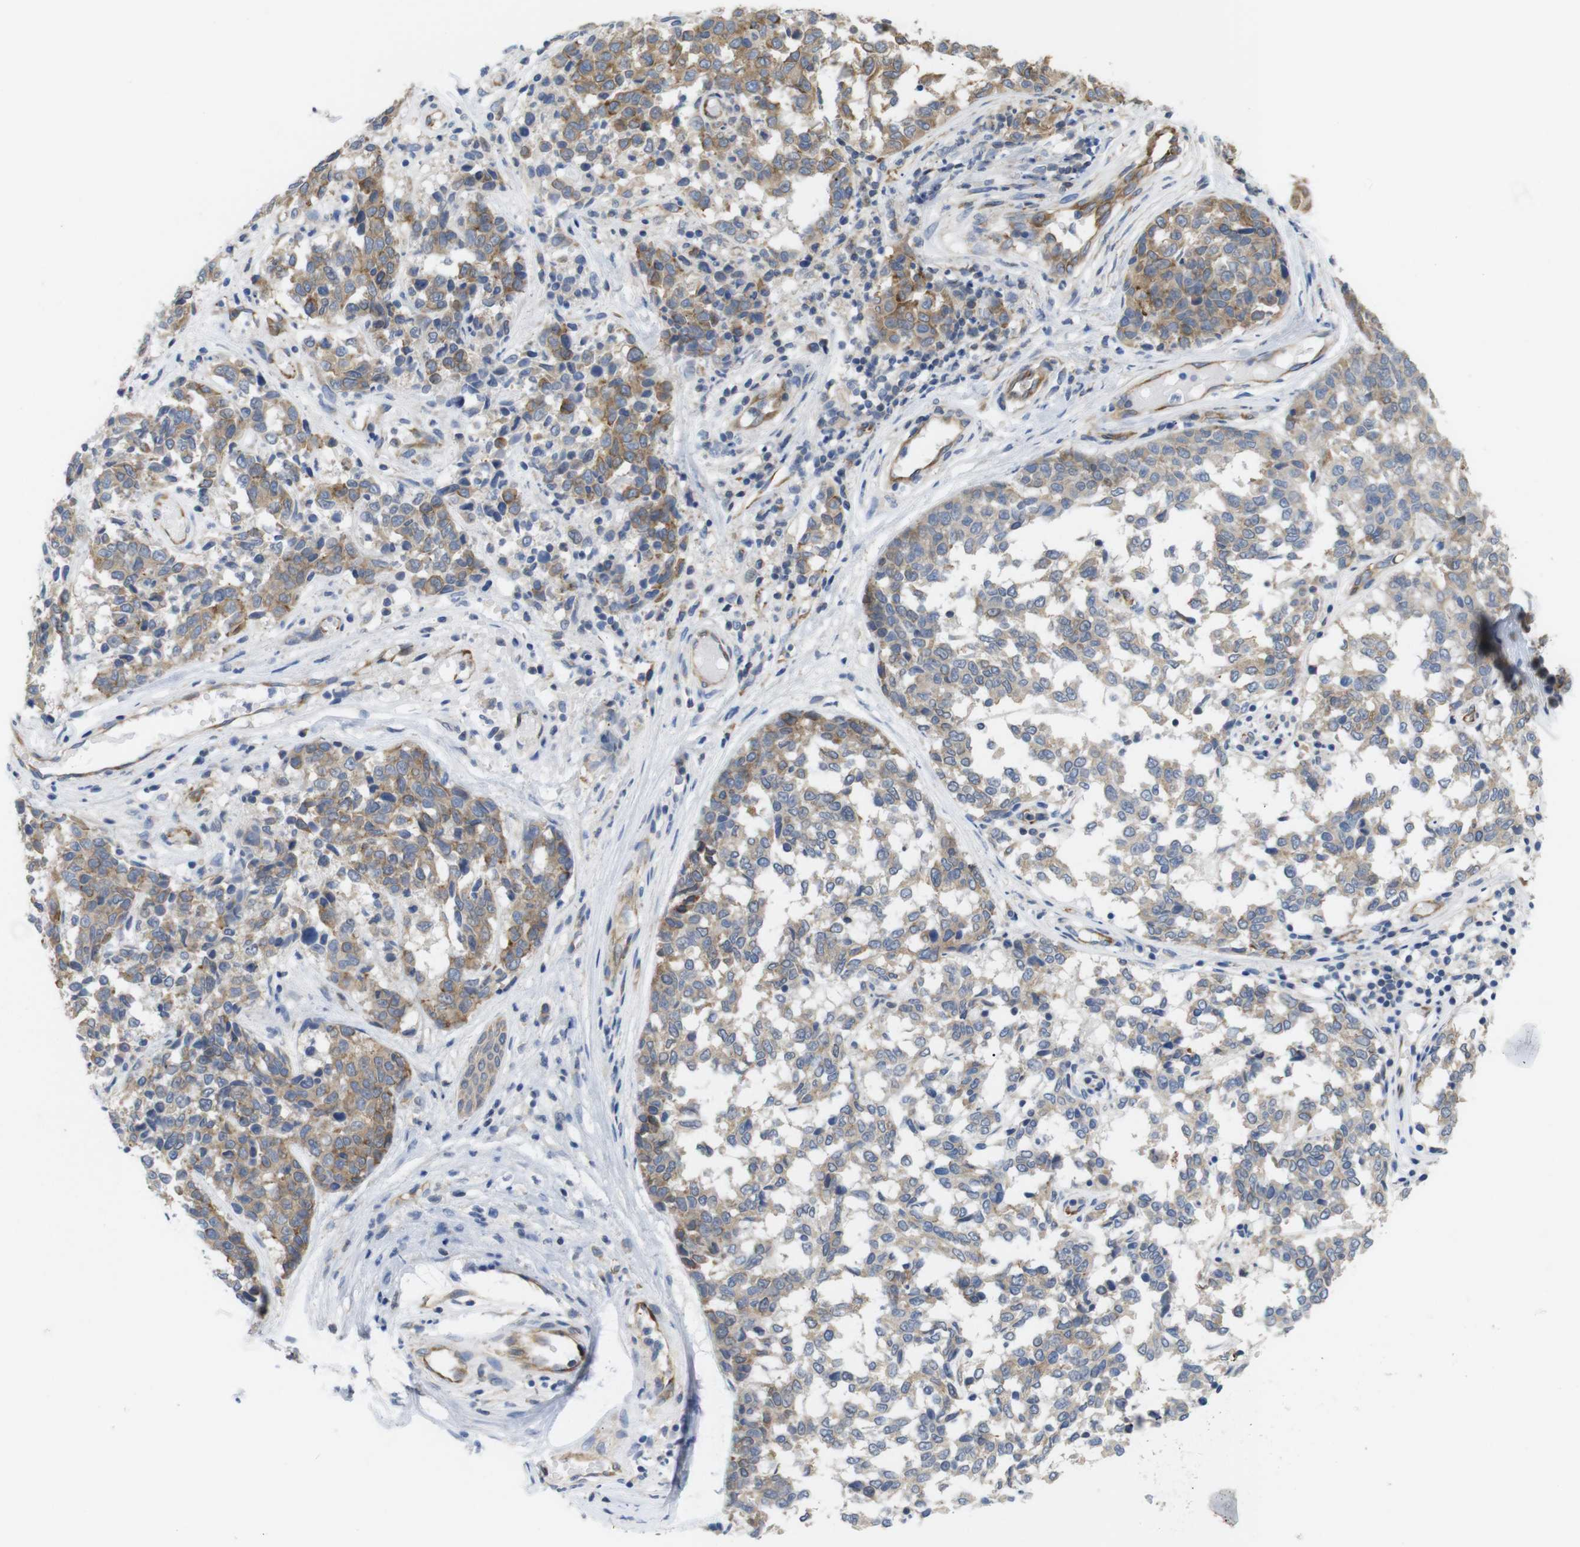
{"staining": {"intensity": "moderate", "quantity": "25%-75%", "location": "cytoplasmic/membranous"}, "tissue": "melanoma", "cell_type": "Tumor cells", "image_type": "cancer", "snomed": [{"axis": "morphology", "description": "Malignant melanoma, NOS"}, {"axis": "topography", "description": "Skin"}], "caption": "Malignant melanoma stained with DAB immunohistochemistry (IHC) shows medium levels of moderate cytoplasmic/membranous staining in approximately 25%-75% of tumor cells.", "gene": "PCNX2", "patient": {"sex": "female", "age": 64}}